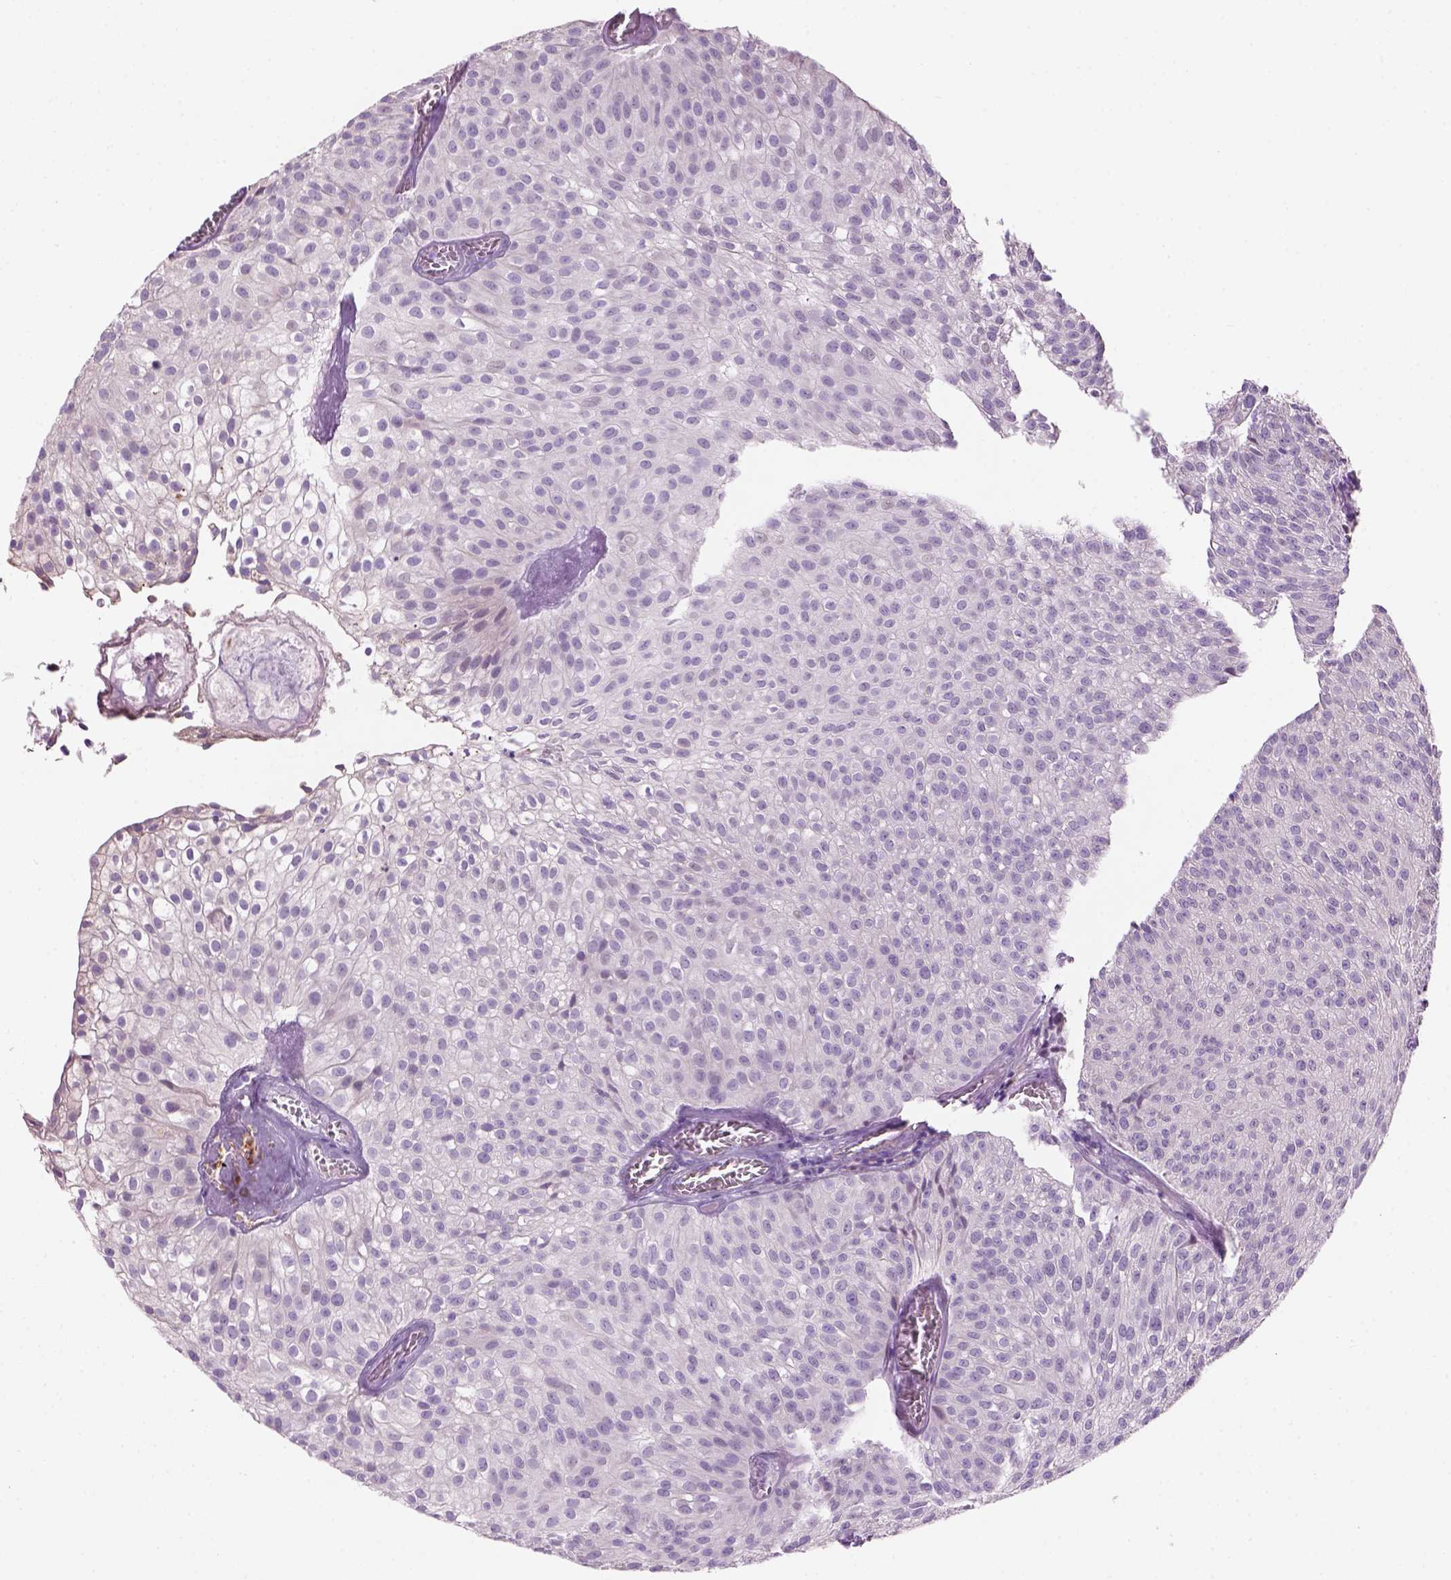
{"staining": {"intensity": "negative", "quantity": "none", "location": "none"}, "tissue": "urothelial cancer", "cell_type": "Tumor cells", "image_type": "cancer", "snomed": [{"axis": "morphology", "description": "Urothelial carcinoma, Low grade"}, {"axis": "topography", "description": "Urinary bladder"}], "caption": "Tumor cells show no significant protein expression in low-grade urothelial carcinoma.", "gene": "CD84", "patient": {"sex": "male", "age": 70}}